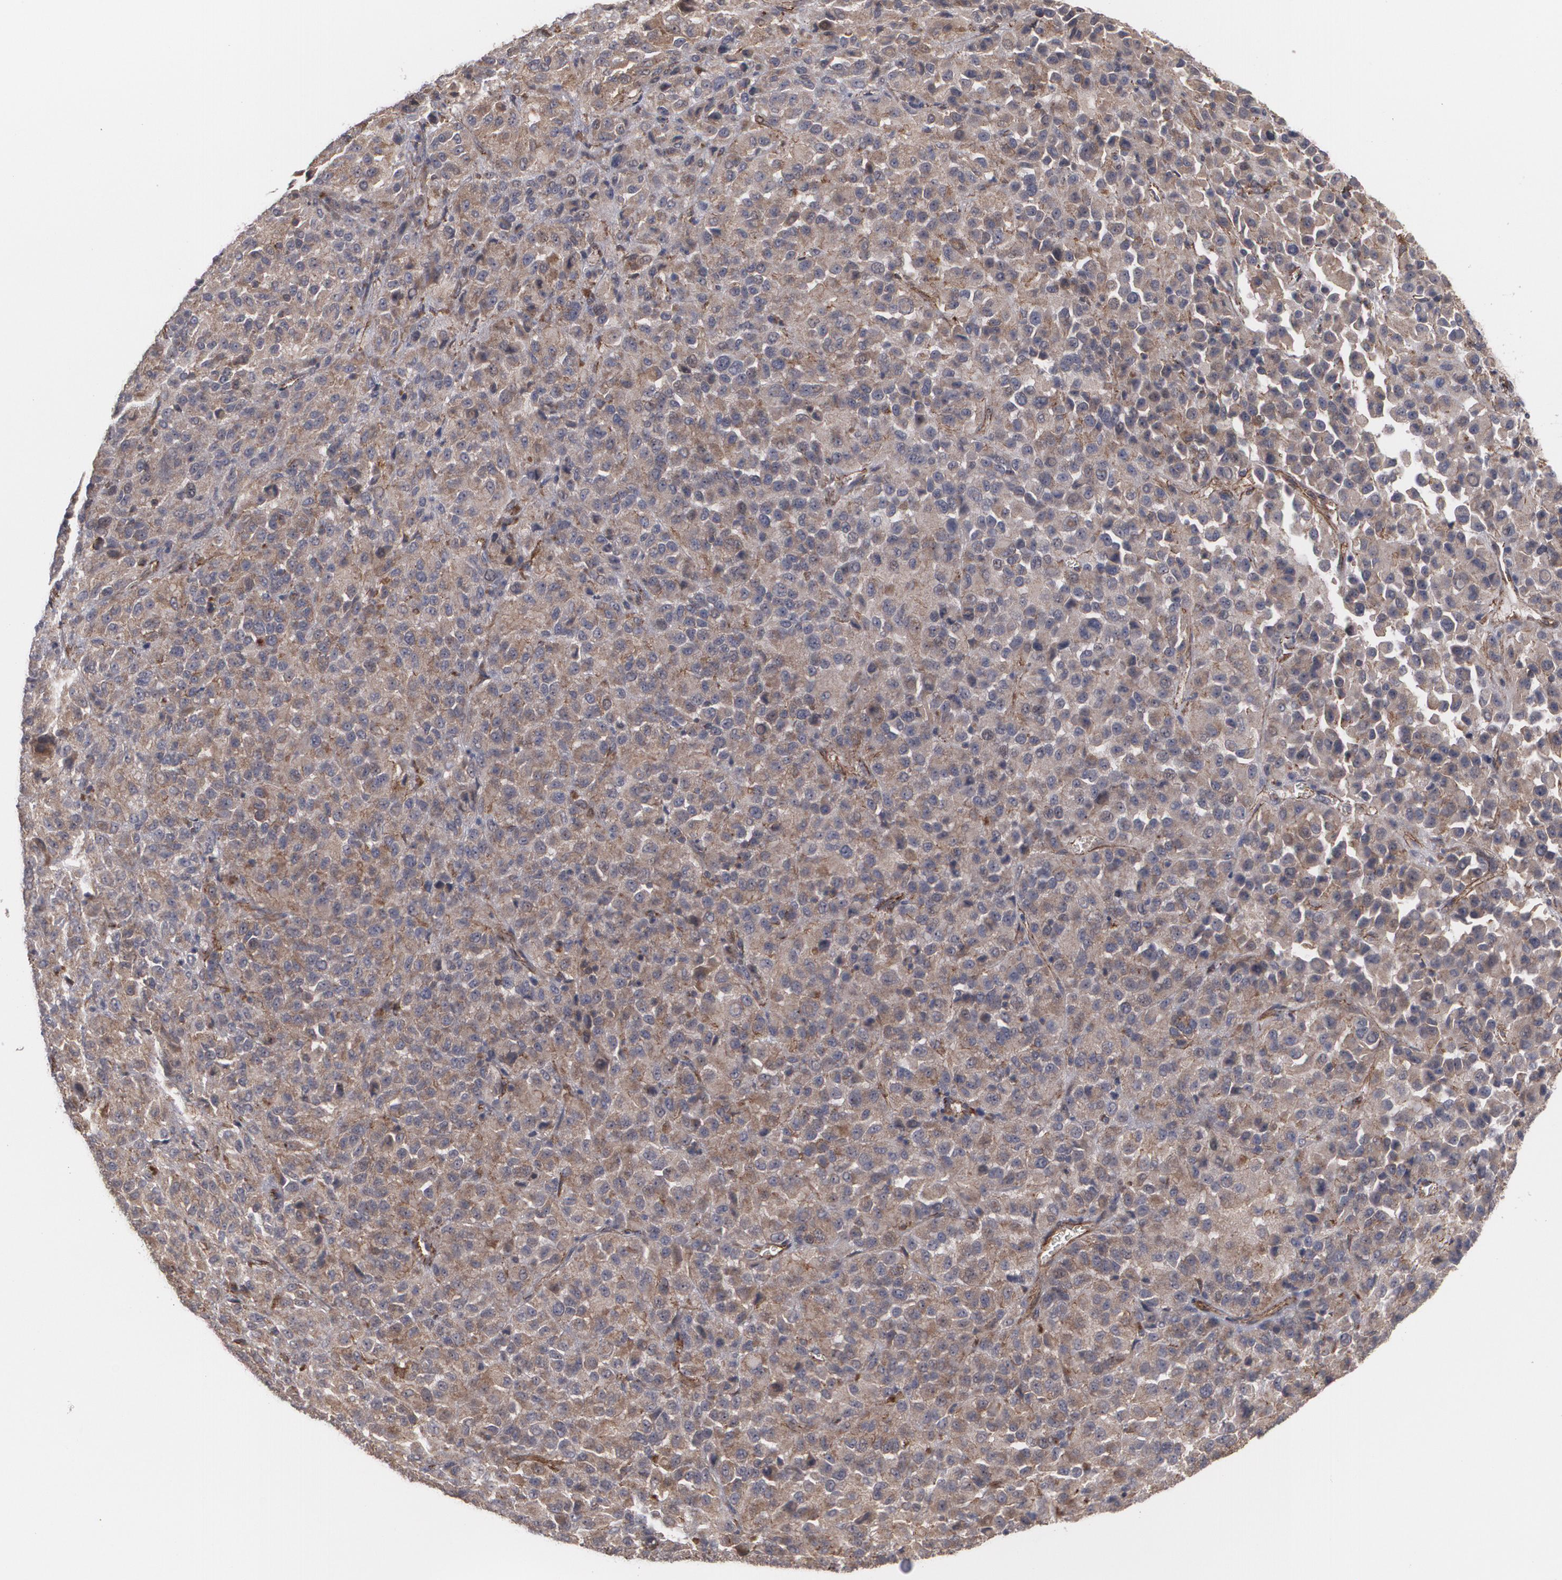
{"staining": {"intensity": "moderate", "quantity": ">75%", "location": "cytoplasmic/membranous"}, "tissue": "melanoma", "cell_type": "Tumor cells", "image_type": "cancer", "snomed": [{"axis": "morphology", "description": "Malignant melanoma, Metastatic site"}, {"axis": "topography", "description": "Lung"}], "caption": "A brown stain highlights moderate cytoplasmic/membranous expression of a protein in human malignant melanoma (metastatic site) tumor cells.", "gene": "TJP1", "patient": {"sex": "male", "age": 64}}